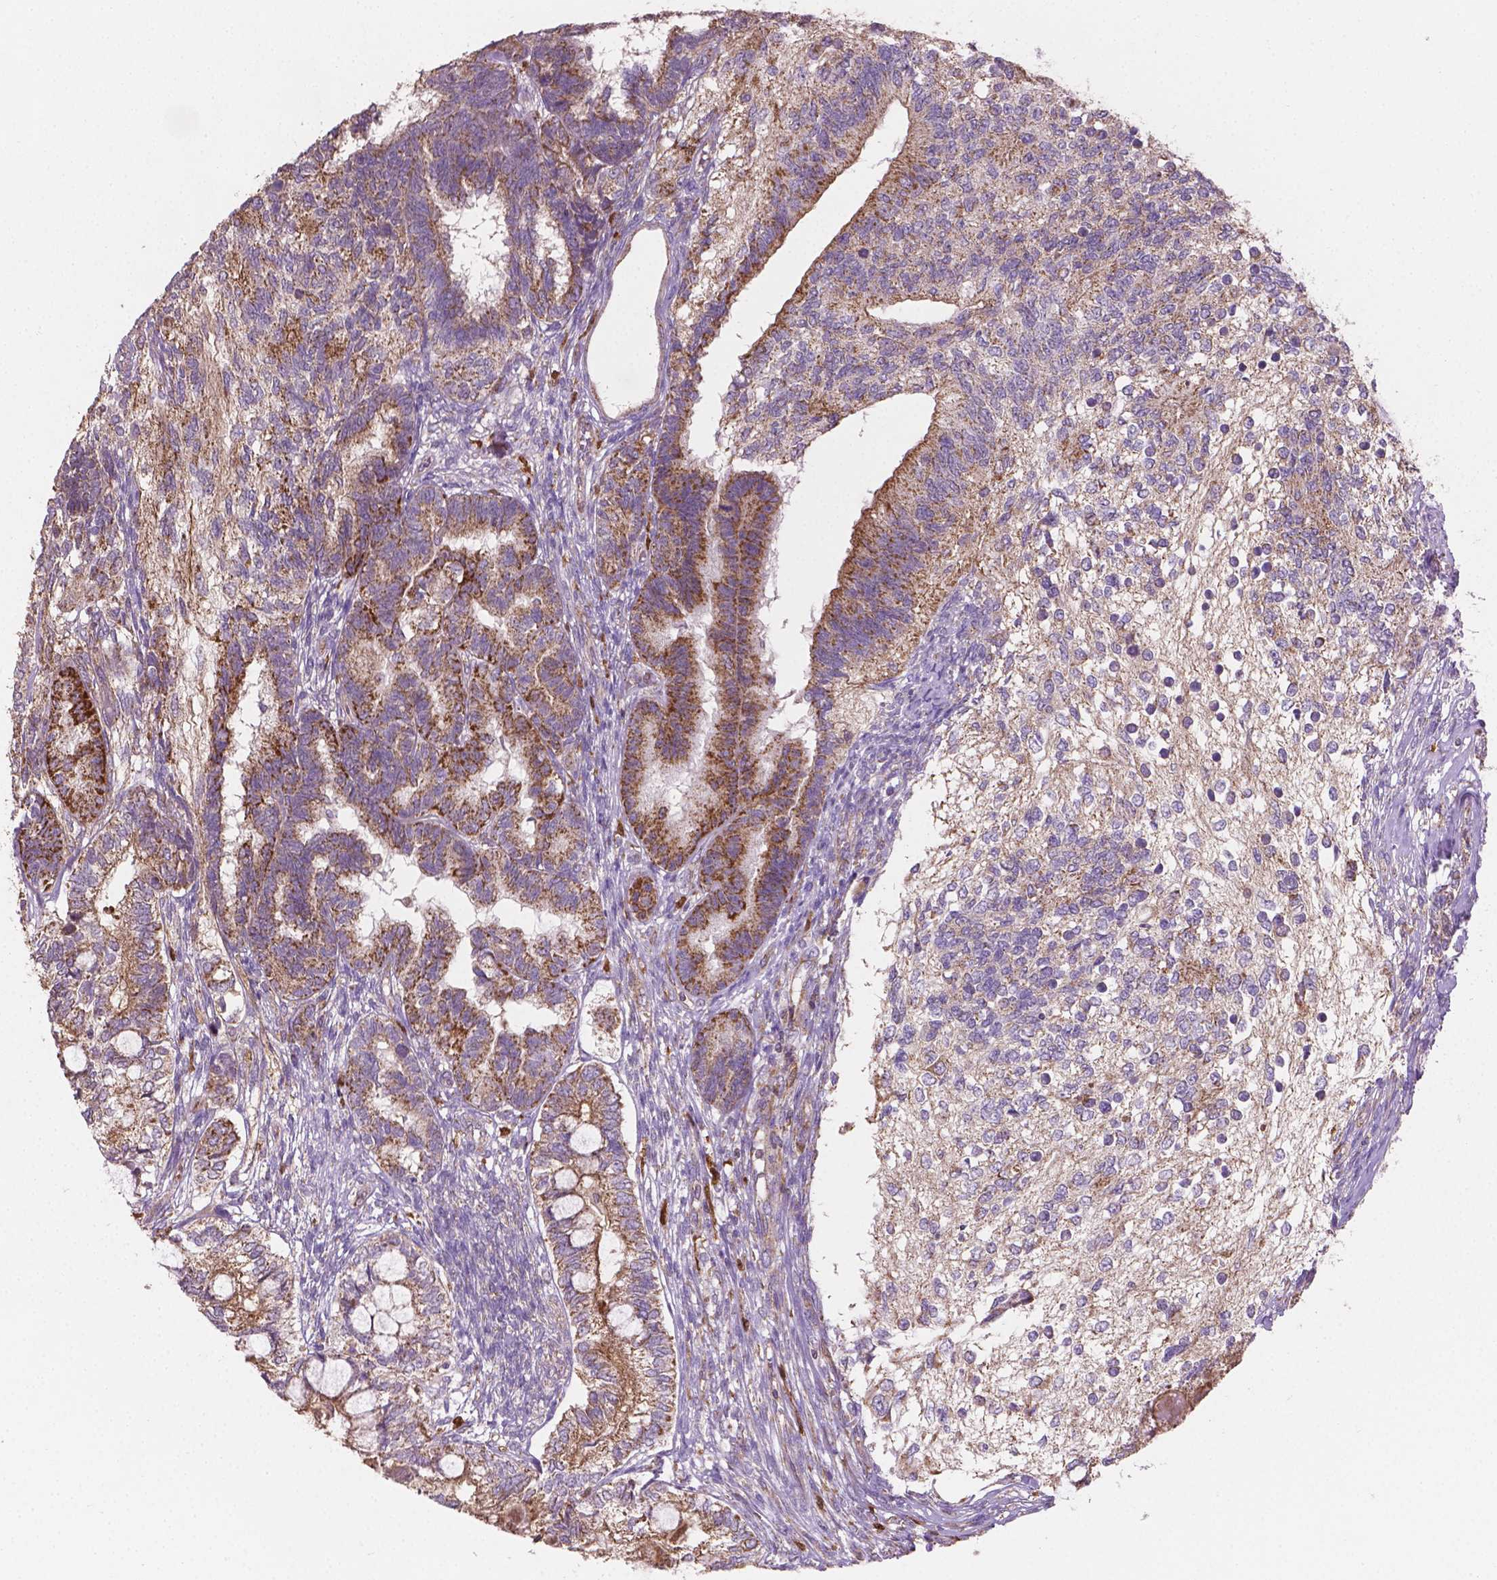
{"staining": {"intensity": "strong", "quantity": "<25%", "location": "cytoplasmic/membranous"}, "tissue": "testis cancer", "cell_type": "Tumor cells", "image_type": "cancer", "snomed": [{"axis": "morphology", "description": "Seminoma, NOS"}, {"axis": "morphology", "description": "Carcinoma, Embryonal, NOS"}, {"axis": "topography", "description": "Testis"}], "caption": "Protein expression analysis of human seminoma (testis) reveals strong cytoplasmic/membranous positivity in about <25% of tumor cells.", "gene": "TCAF1", "patient": {"sex": "male", "age": 41}}